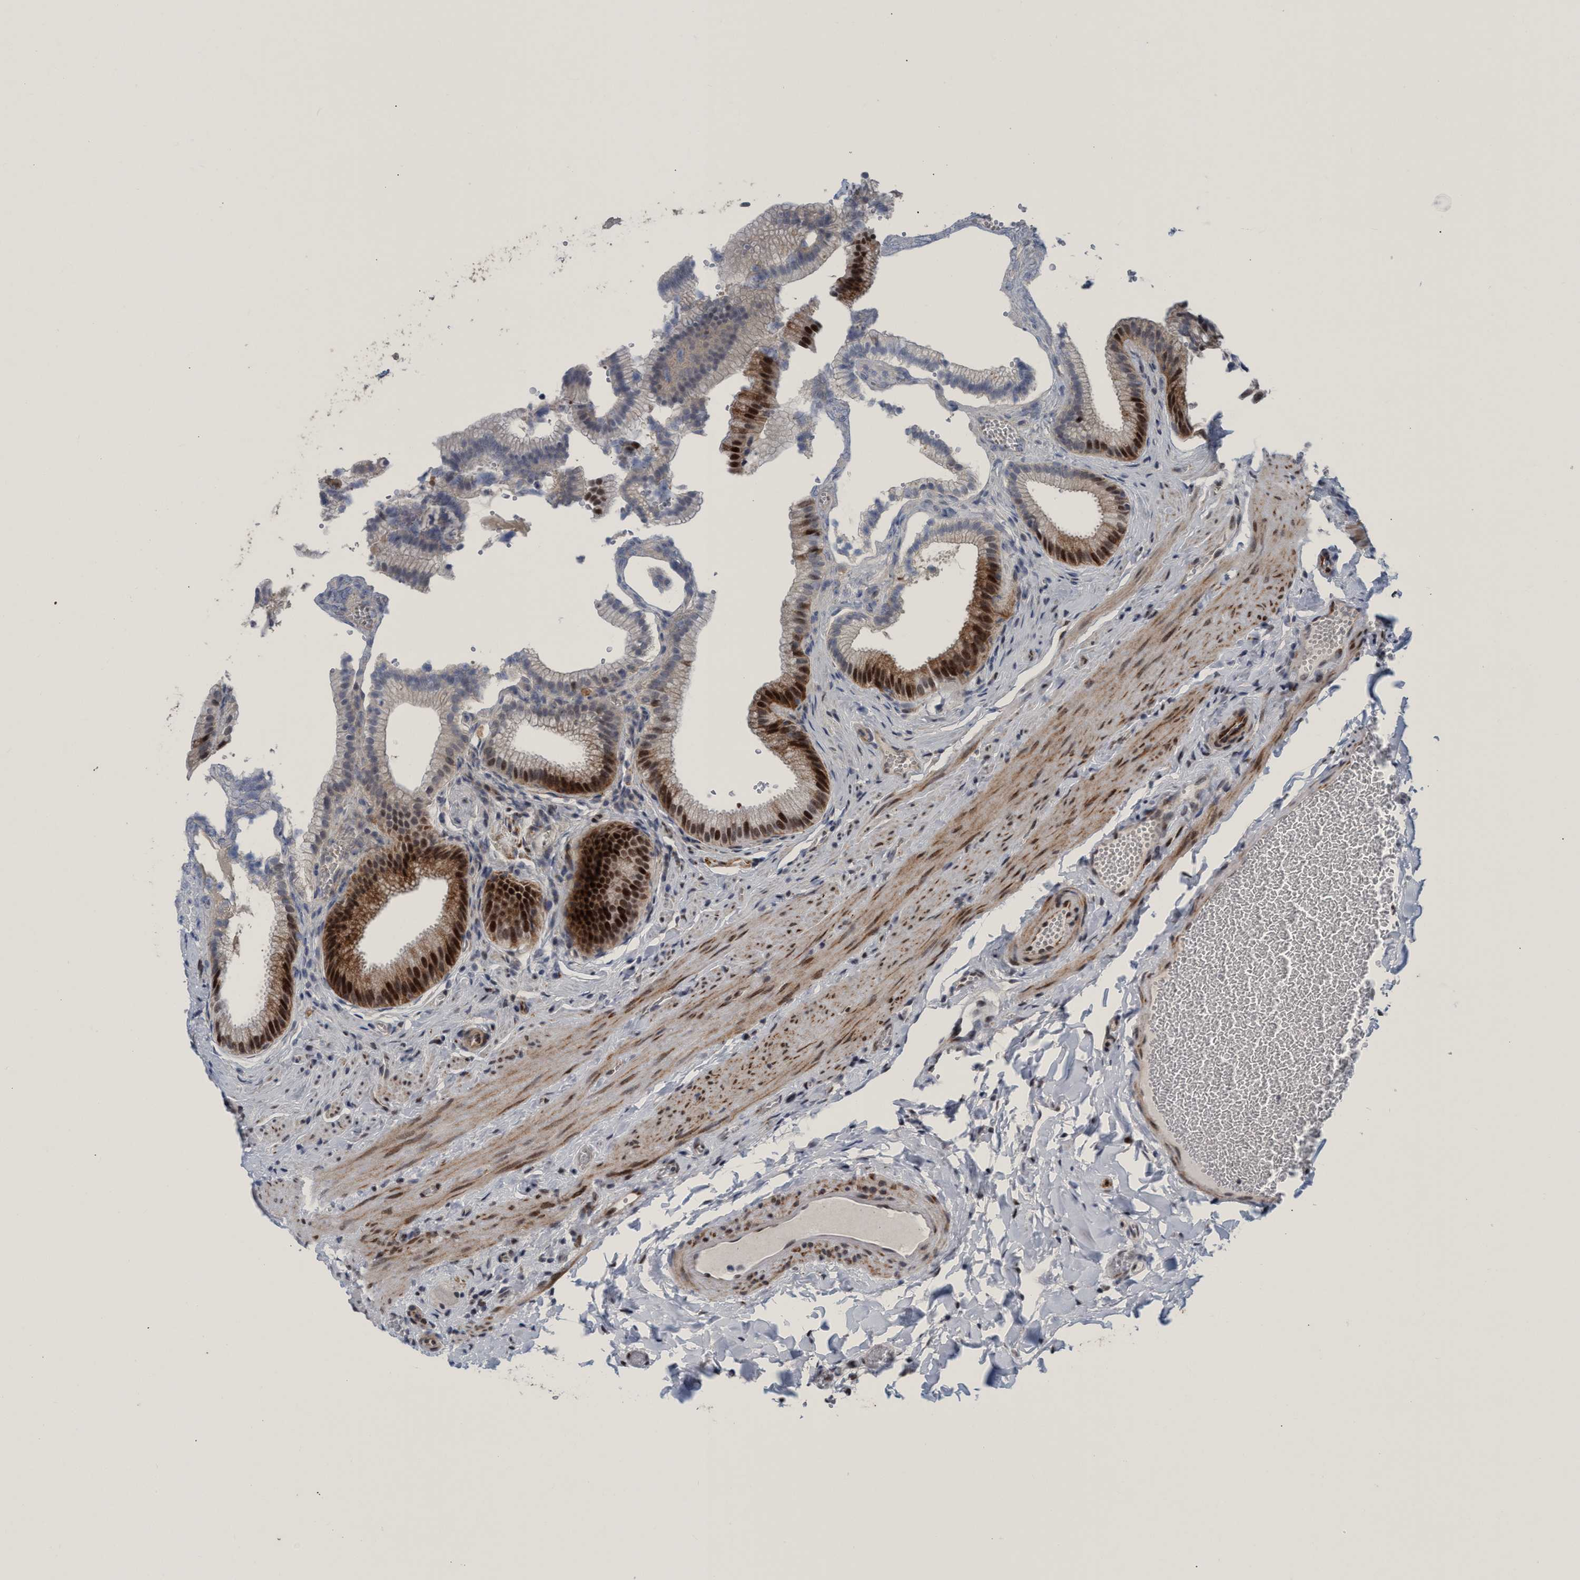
{"staining": {"intensity": "strong", "quantity": ">75%", "location": "cytoplasmic/membranous,nuclear"}, "tissue": "gallbladder", "cell_type": "Glandular cells", "image_type": "normal", "snomed": [{"axis": "morphology", "description": "Normal tissue, NOS"}, {"axis": "topography", "description": "Gallbladder"}], "caption": "Normal gallbladder demonstrates strong cytoplasmic/membranous,nuclear expression in approximately >75% of glandular cells, visualized by immunohistochemistry. Using DAB (brown) and hematoxylin (blue) stains, captured at high magnification using brightfield microscopy.", "gene": "CWC27", "patient": {"sex": "male", "age": 38}}